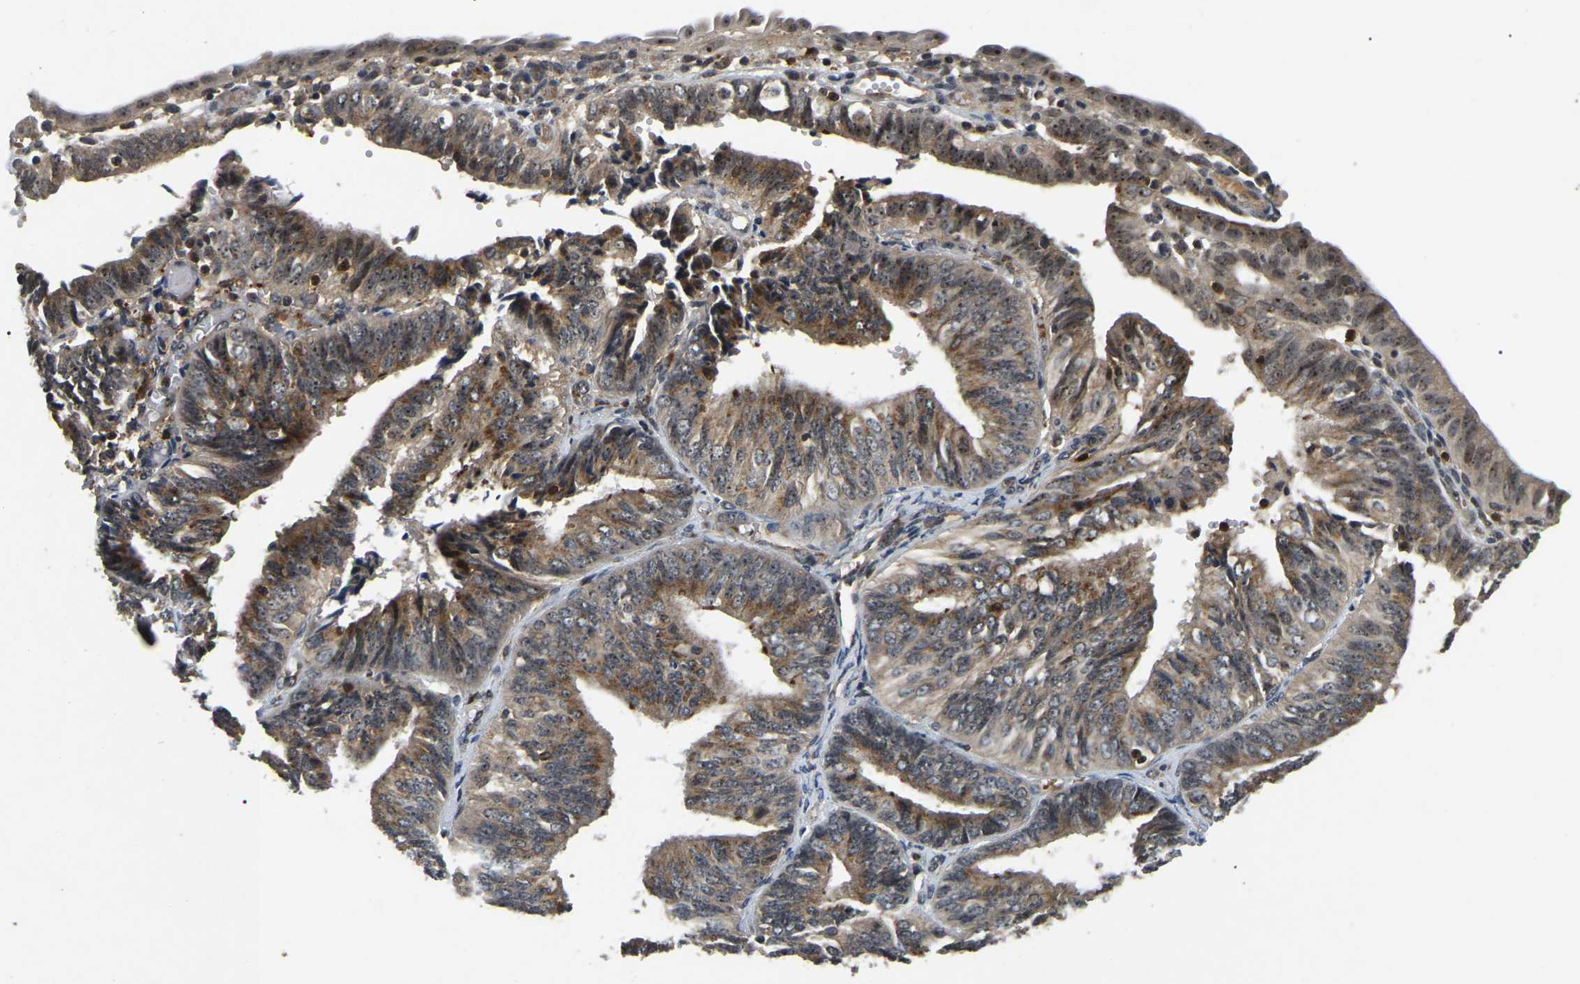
{"staining": {"intensity": "moderate", "quantity": ">75%", "location": "cytoplasmic/membranous,nuclear"}, "tissue": "endometrial cancer", "cell_type": "Tumor cells", "image_type": "cancer", "snomed": [{"axis": "morphology", "description": "Adenocarcinoma, NOS"}, {"axis": "topography", "description": "Endometrium"}], "caption": "Immunohistochemistry photomicrograph of endometrial cancer stained for a protein (brown), which demonstrates medium levels of moderate cytoplasmic/membranous and nuclear positivity in approximately >75% of tumor cells.", "gene": "RBM28", "patient": {"sex": "female", "age": 58}}